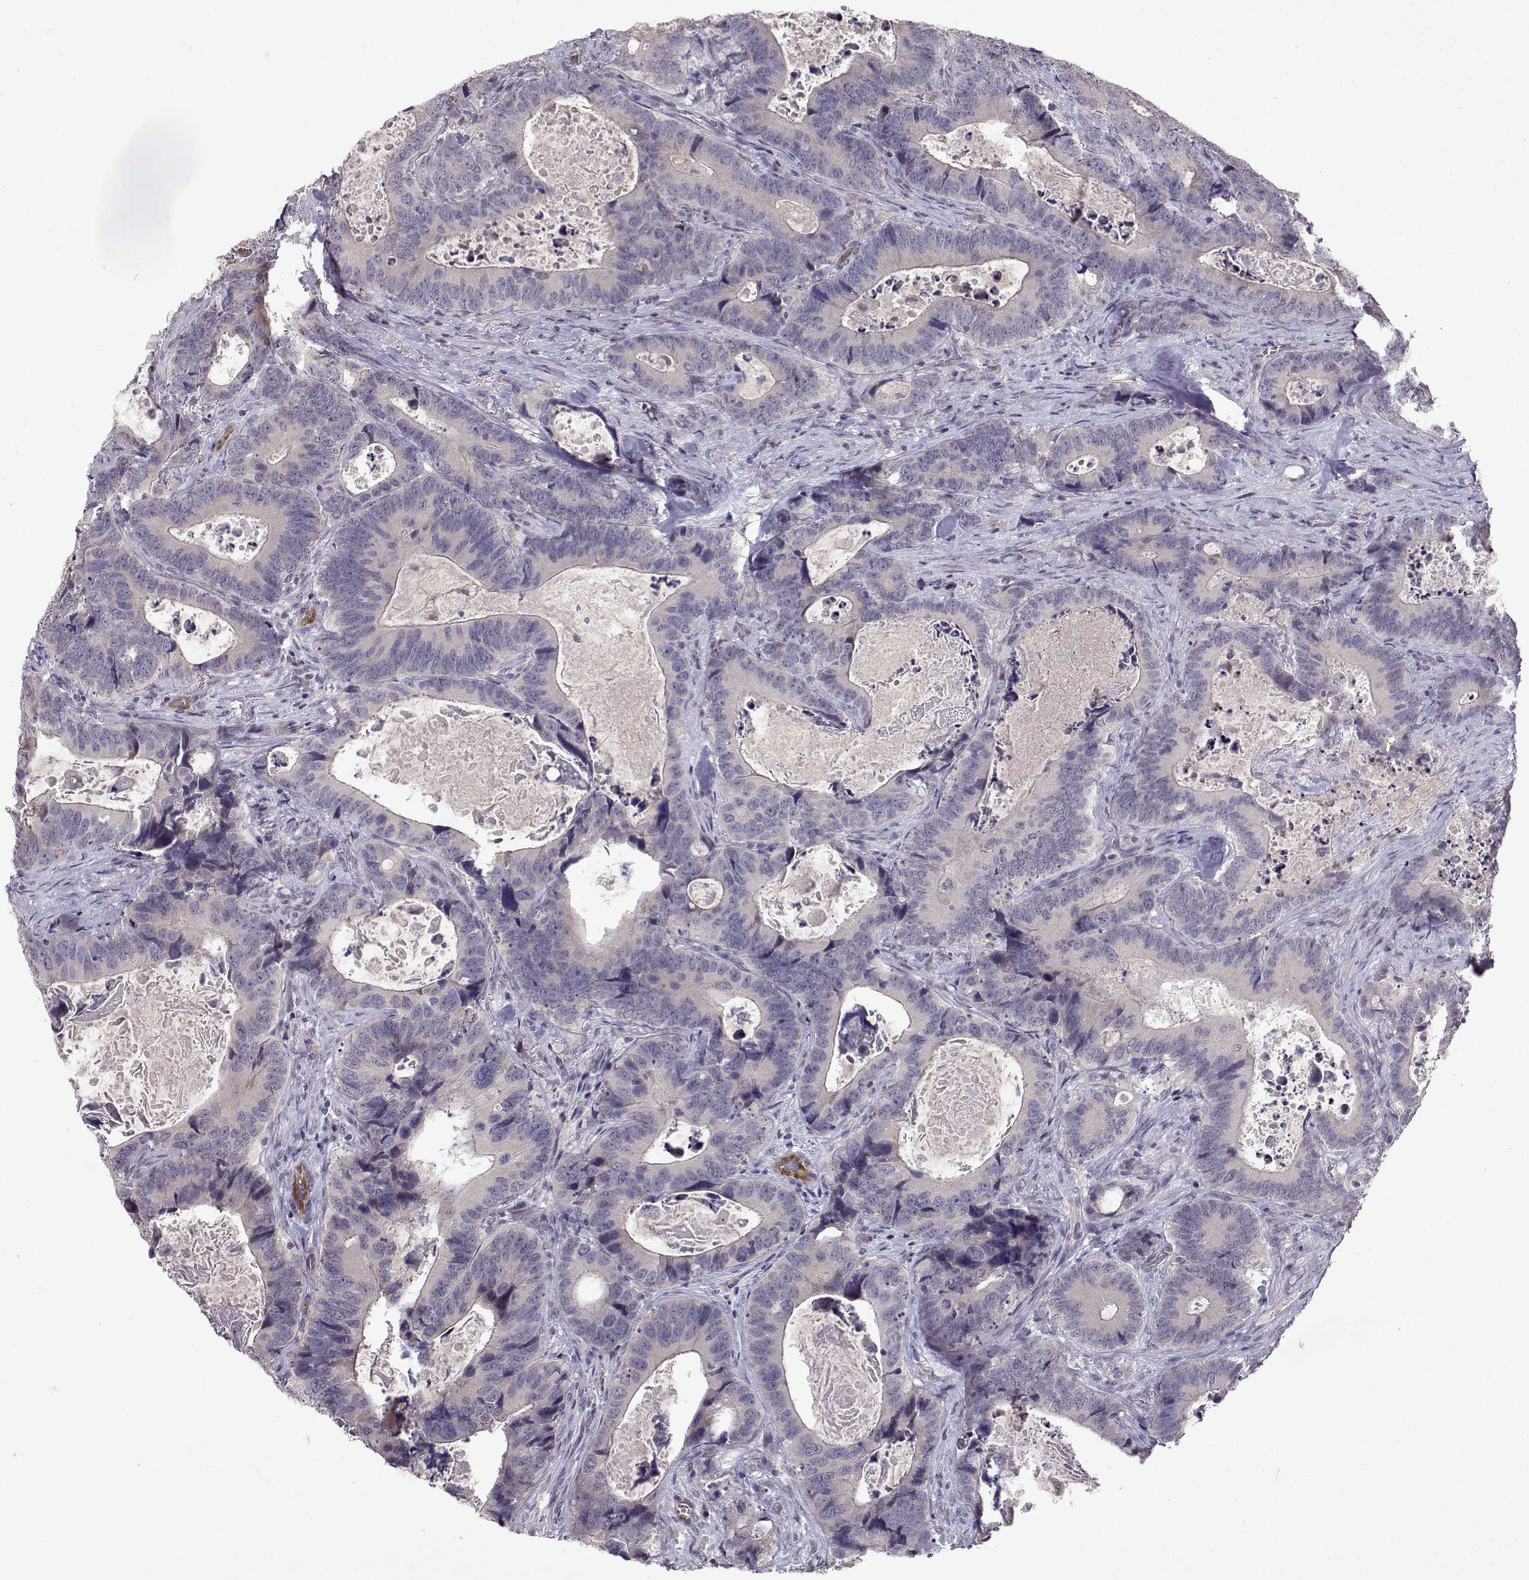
{"staining": {"intensity": "negative", "quantity": "none", "location": "none"}, "tissue": "colorectal cancer", "cell_type": "Tumor cells", "image_type": "cancer", "snomed": [{"axis": "morphology", "description": "Adenocarcinoma, NOS"}, {"axis": "topography", "description": "Colon"}], "caption": "Tumor cells show no significant positivity in adenocarcinoma (colorectal).", "gene": "BMX", "patient": {"sex": "female", "age": 82}}